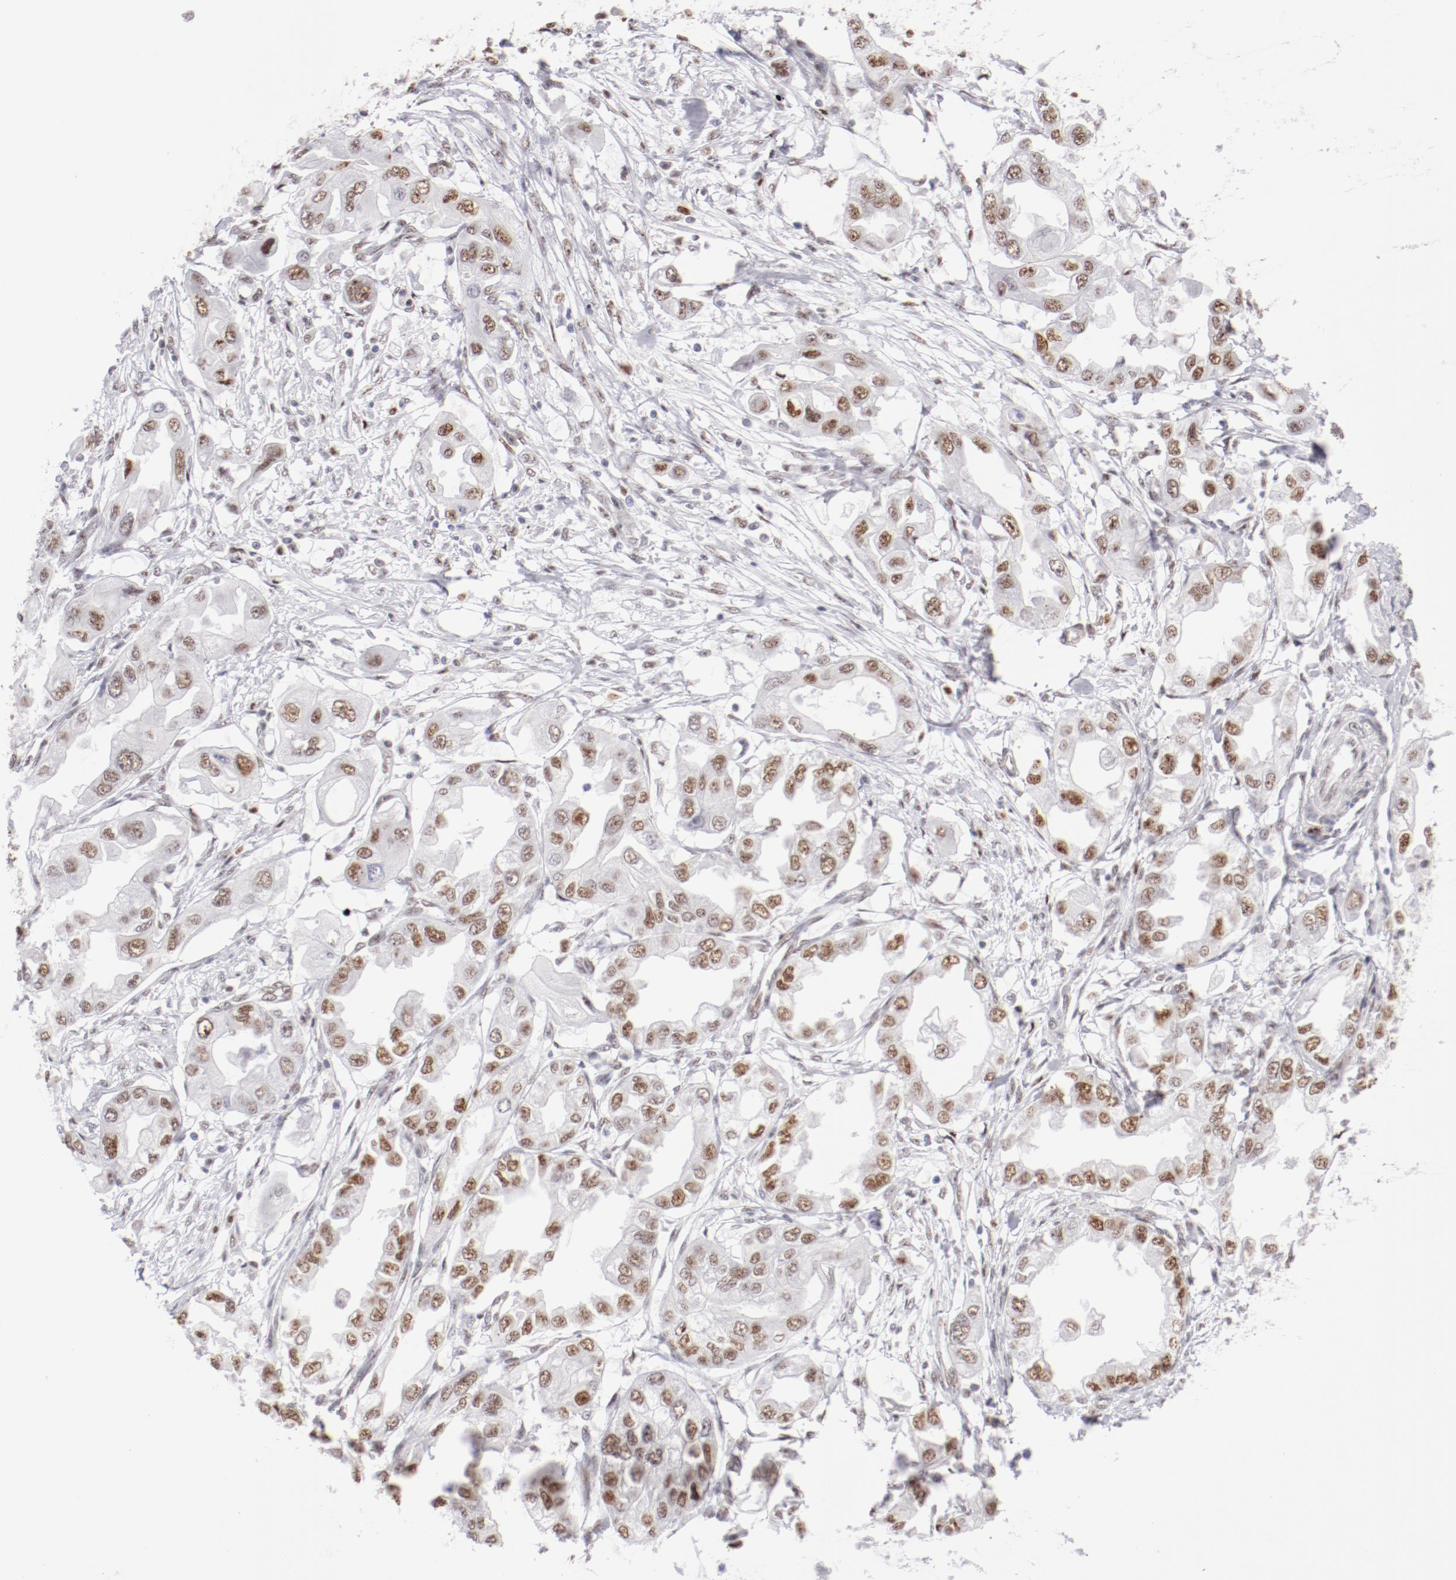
{"staining": {"intensity": "moderate", "quantity": ">75%", "location": "nuclear"}, "tissue": "endometrial cancer", "cell_type": "Tumor cells", "image_type": "cancer", "snomed": [{"axis": "morphology", "description": "Adenocarcinoma, NOS"}, {"axis": "topography", "description": "Endometrium"}], "caption": "Protein expression analysis of endometrial adenocarcinoma shows moderate nuclear staining in about >75% of tumor cells. (Stains: DAB (3,3'-diaminobenzidine) in brown, nuclei in blue, Microscopy: brightfield microscopy at high magnification).", "gene": "TFAP4", "patient": {"sex": "female", "age": 67}}